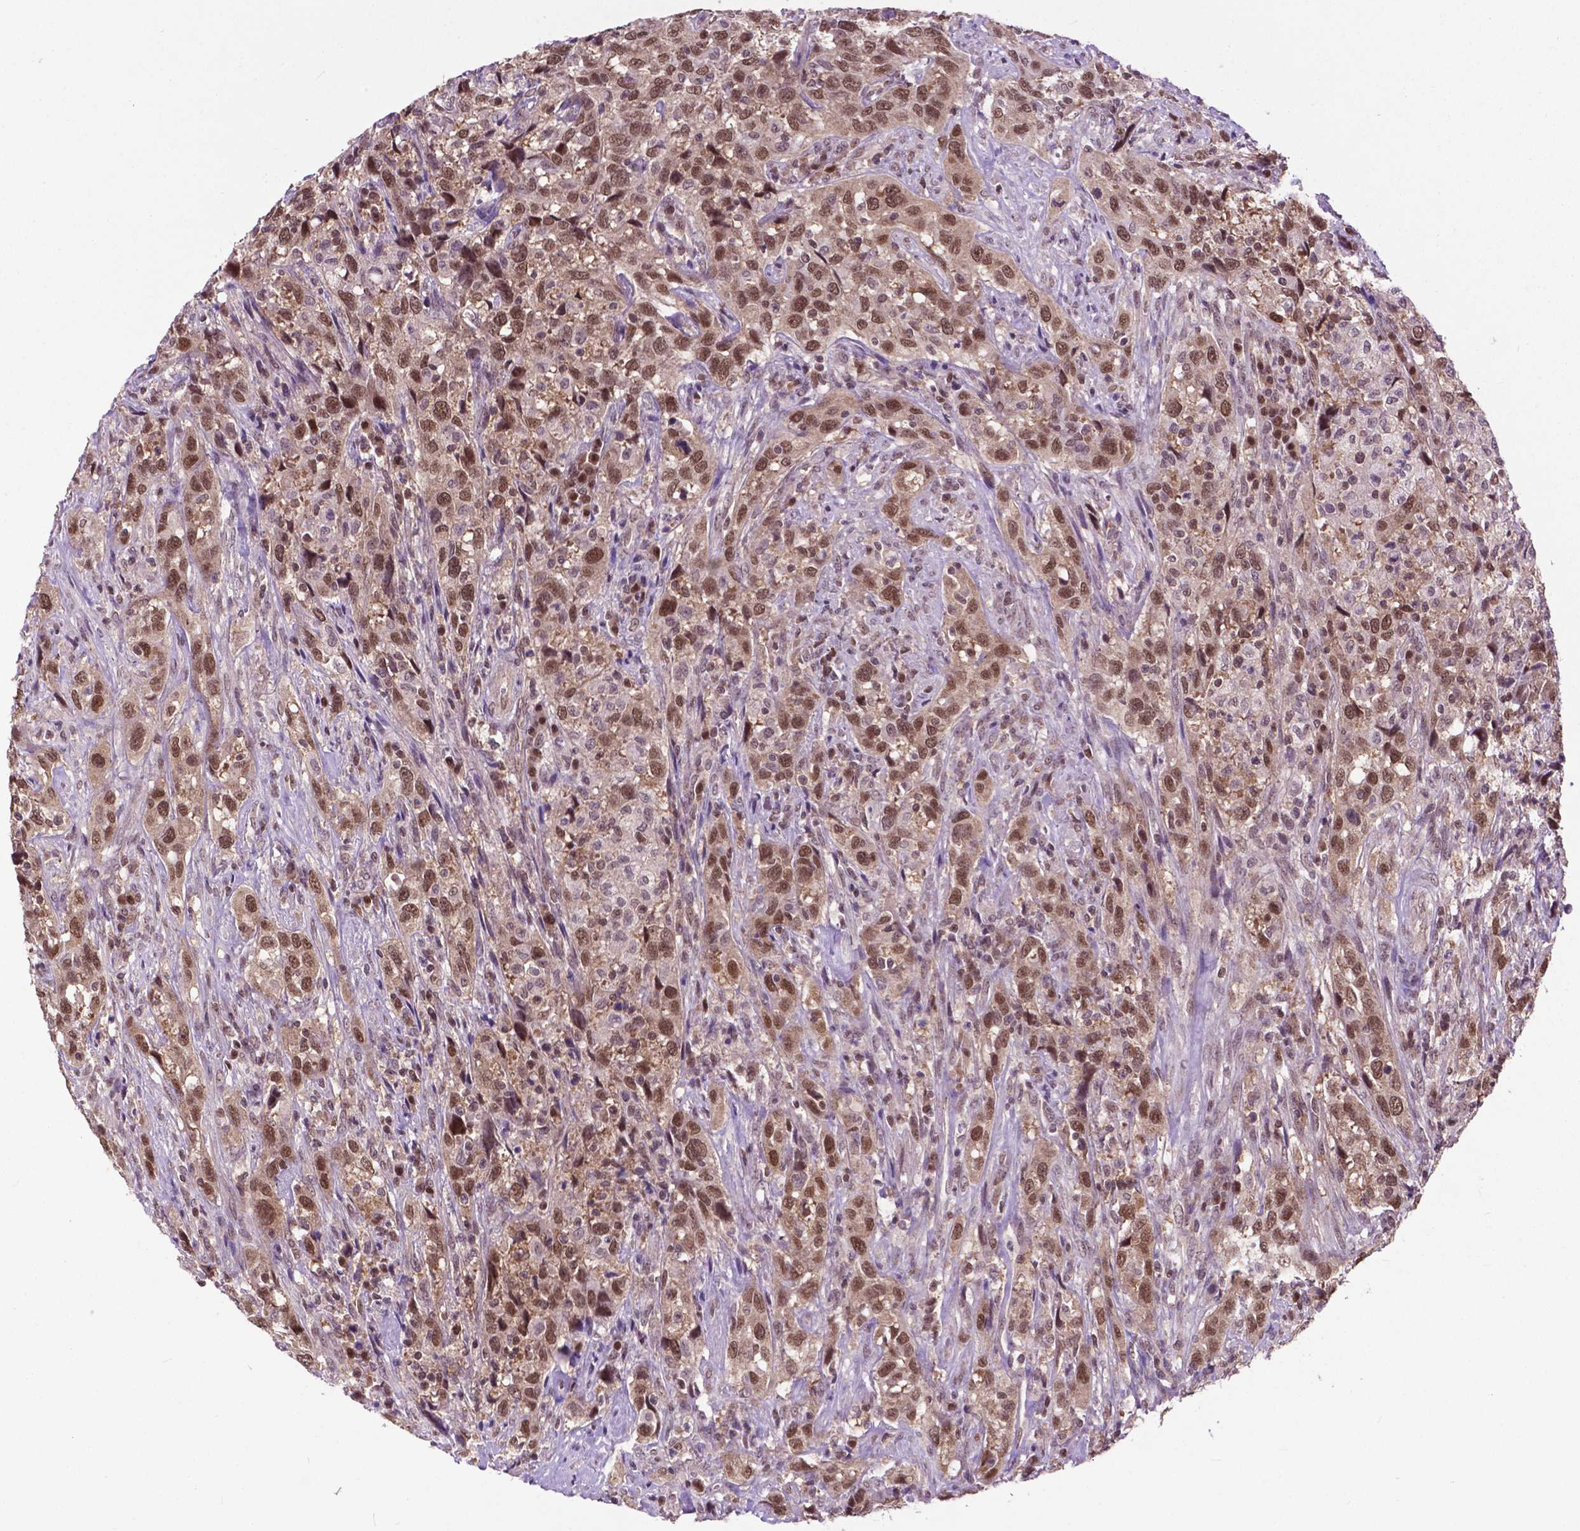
{"staining": {"intensity": "moderate", "quantity": ">75%", "location": "nuclear"}, "tissue": "urothelial cancer", "cell_type": "Tumor cells", "image_type": "cancer", "snomed": [{"axis": "morphology", "description": "Urothelial carcinoma, NOS"}, {"axis": "morphology", "description": "Urothelial carcinoma, High grade"}, {"axis": "topography", "description": "Urinary bladder"}], "caption": "An image of transitional cell carcinoma stained for a protein exhibits moderate nuclear brown staining in tumor cells. Nuclei are stained in blue.", "gene": "FAF1", "patient": {"sex": "female", "age": 64}}